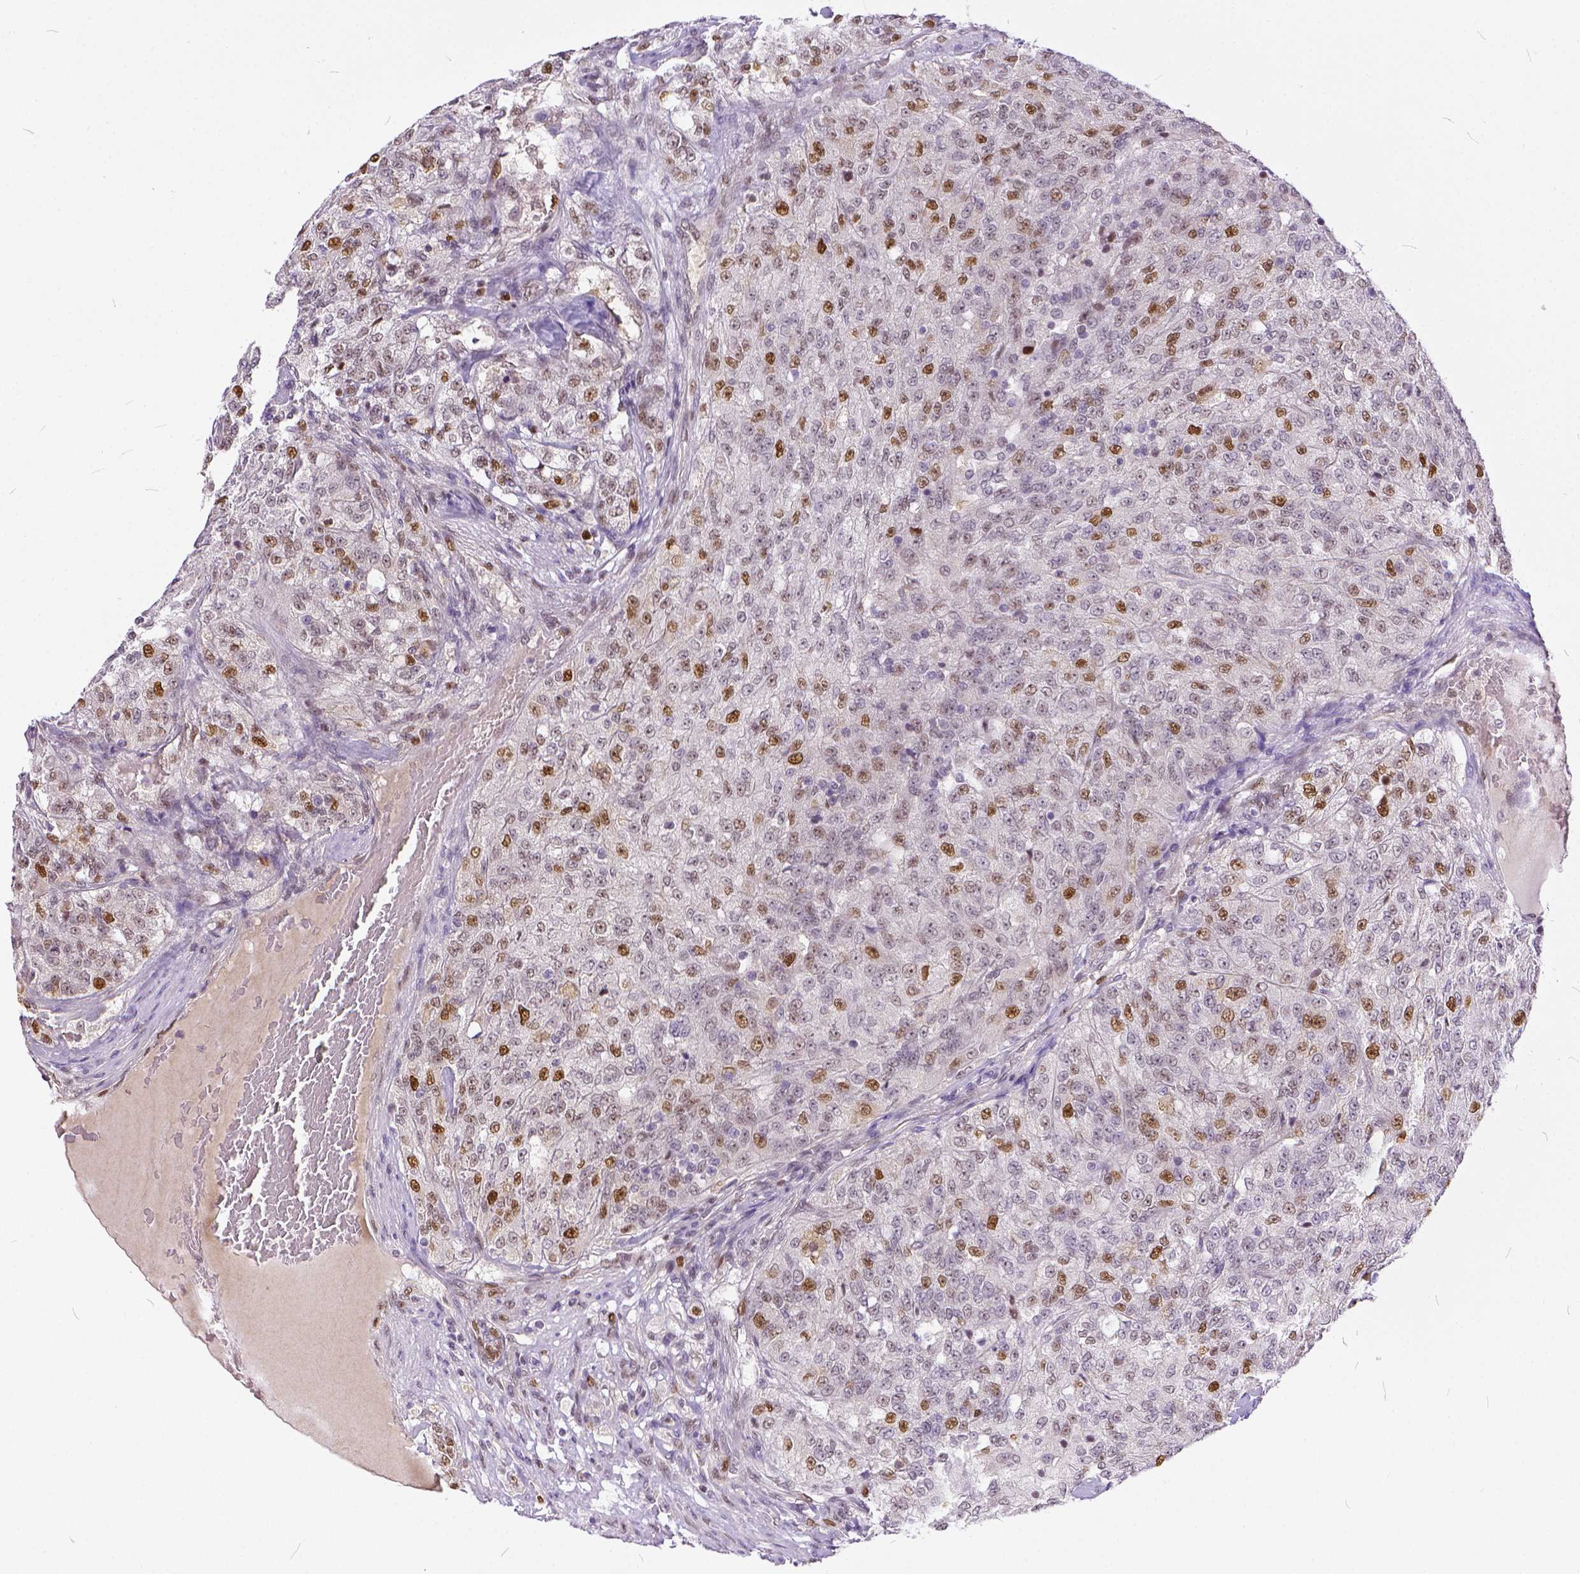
{"staining": {"intensity": "weak", "quantity": "25%-75%", "location": "nuclear"}, "tissue": "renal cancer", "cell_type": "Tumor cells", "image_type": "cancer", "snomed": [{"axis": "morphology", "description": "Adenocarcinoma, NOS"}, {"axis": "topography", "description": "Kidney"}], "caption": "This image displays renal adenocarcinoma stained with IHC to label a protein in brown. The nuclear of tumor cells show weak positivity for the protein. Nuclei are counter-stained blue.", "gene": "ERCC1", "patient": {"sex": "female", "age": 63}}